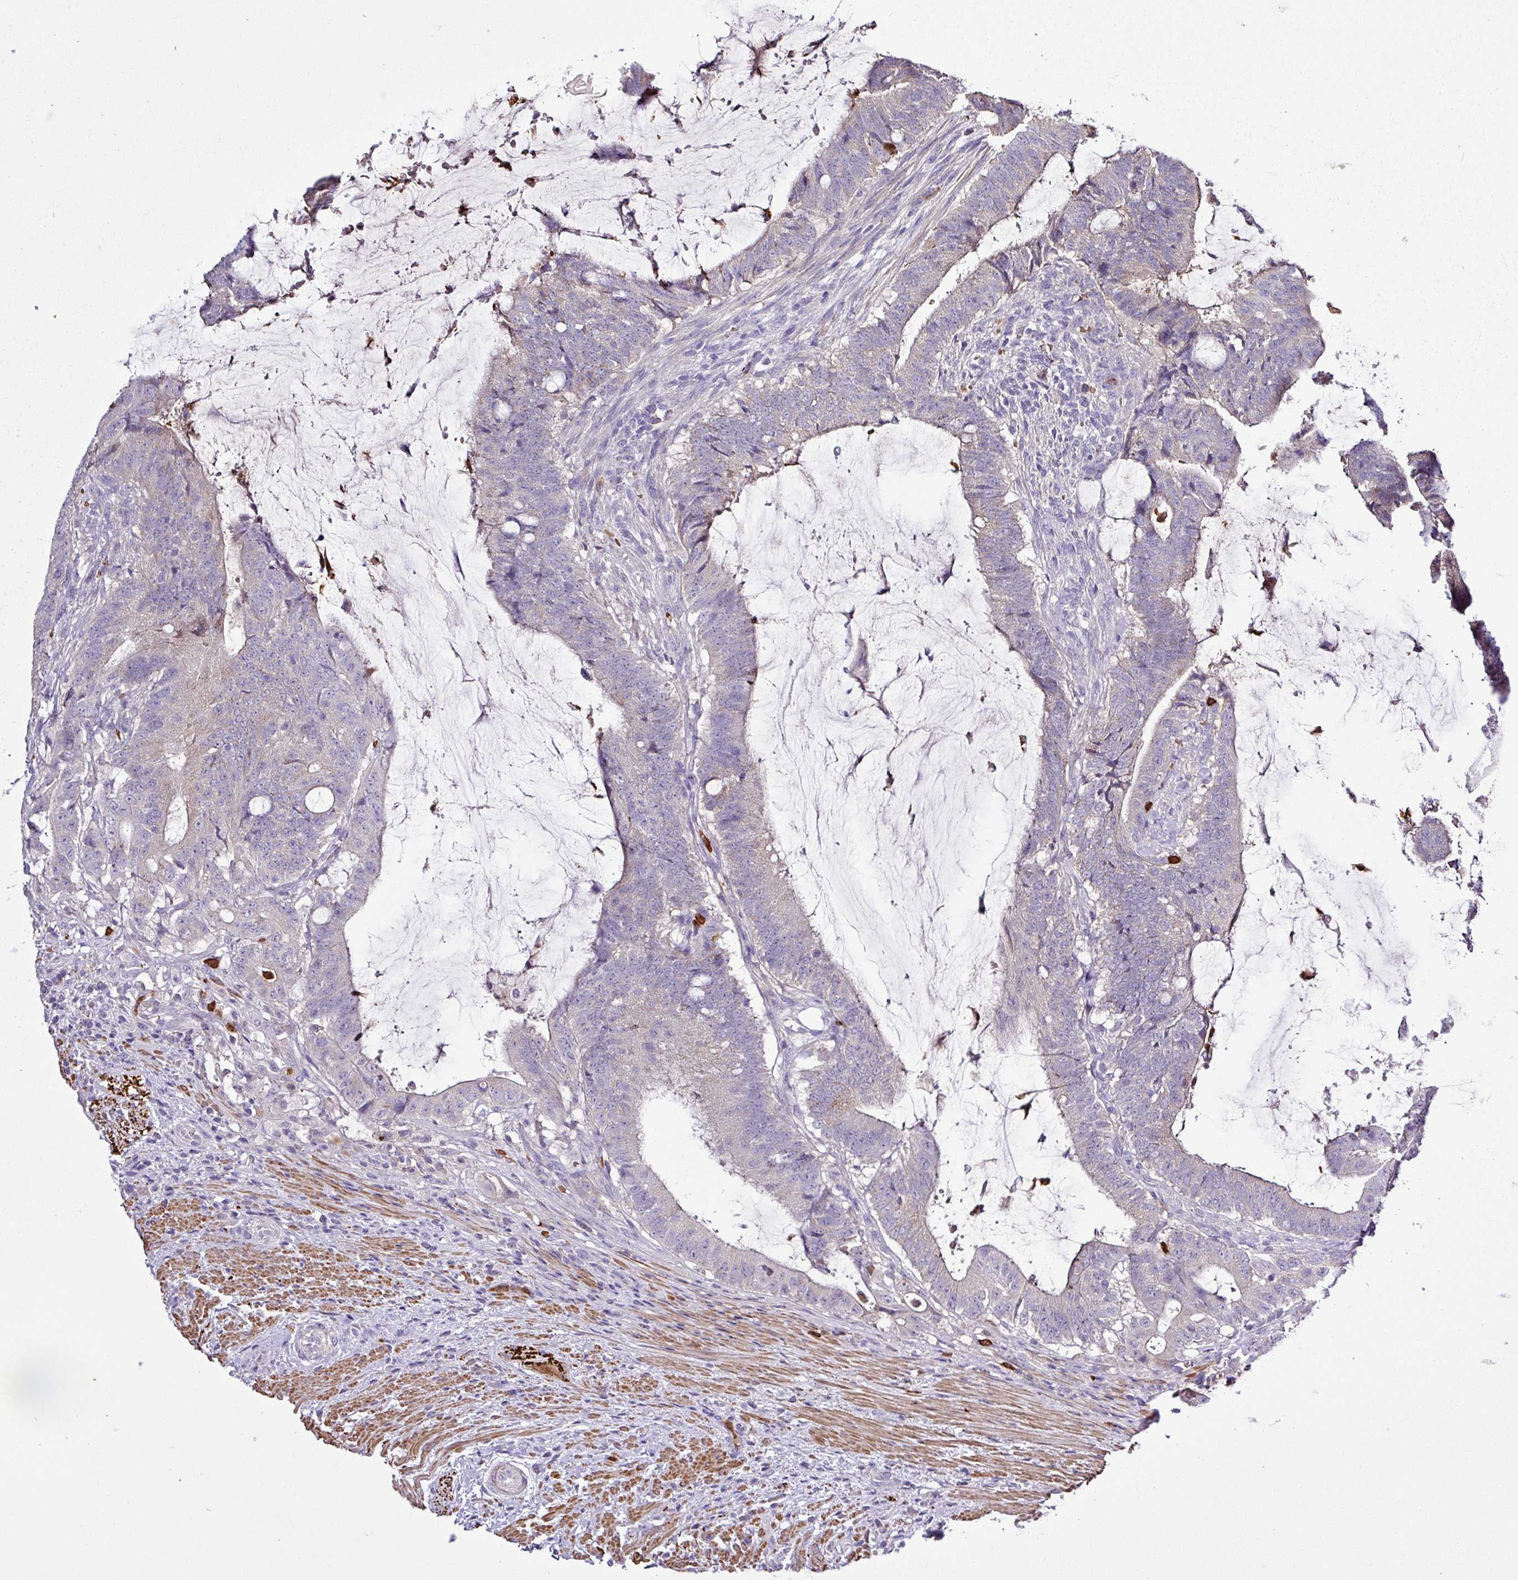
{"staining": {"intensity": "weak", "quantity": "<25%", "location": "cytoplasmic/membranous"}, "tissue": "colorectal cancer", "cell_type": "Tumor cells", "image_type": "cancer", "snomed": [{"axis": "morphology", "description": "Adenocarcinoma, NOS"}, {"axis": "topography", "description": "Colon"}], "caption": "IHC of colorectal adenocarcinoma displays no expression in tumor cells. (DAB immunohistochemistry (IHC) visualized using brightfield microscopy, high magnification).", "gene": "MGAT4B", "patient": {"sex": "female", "age": 43}}